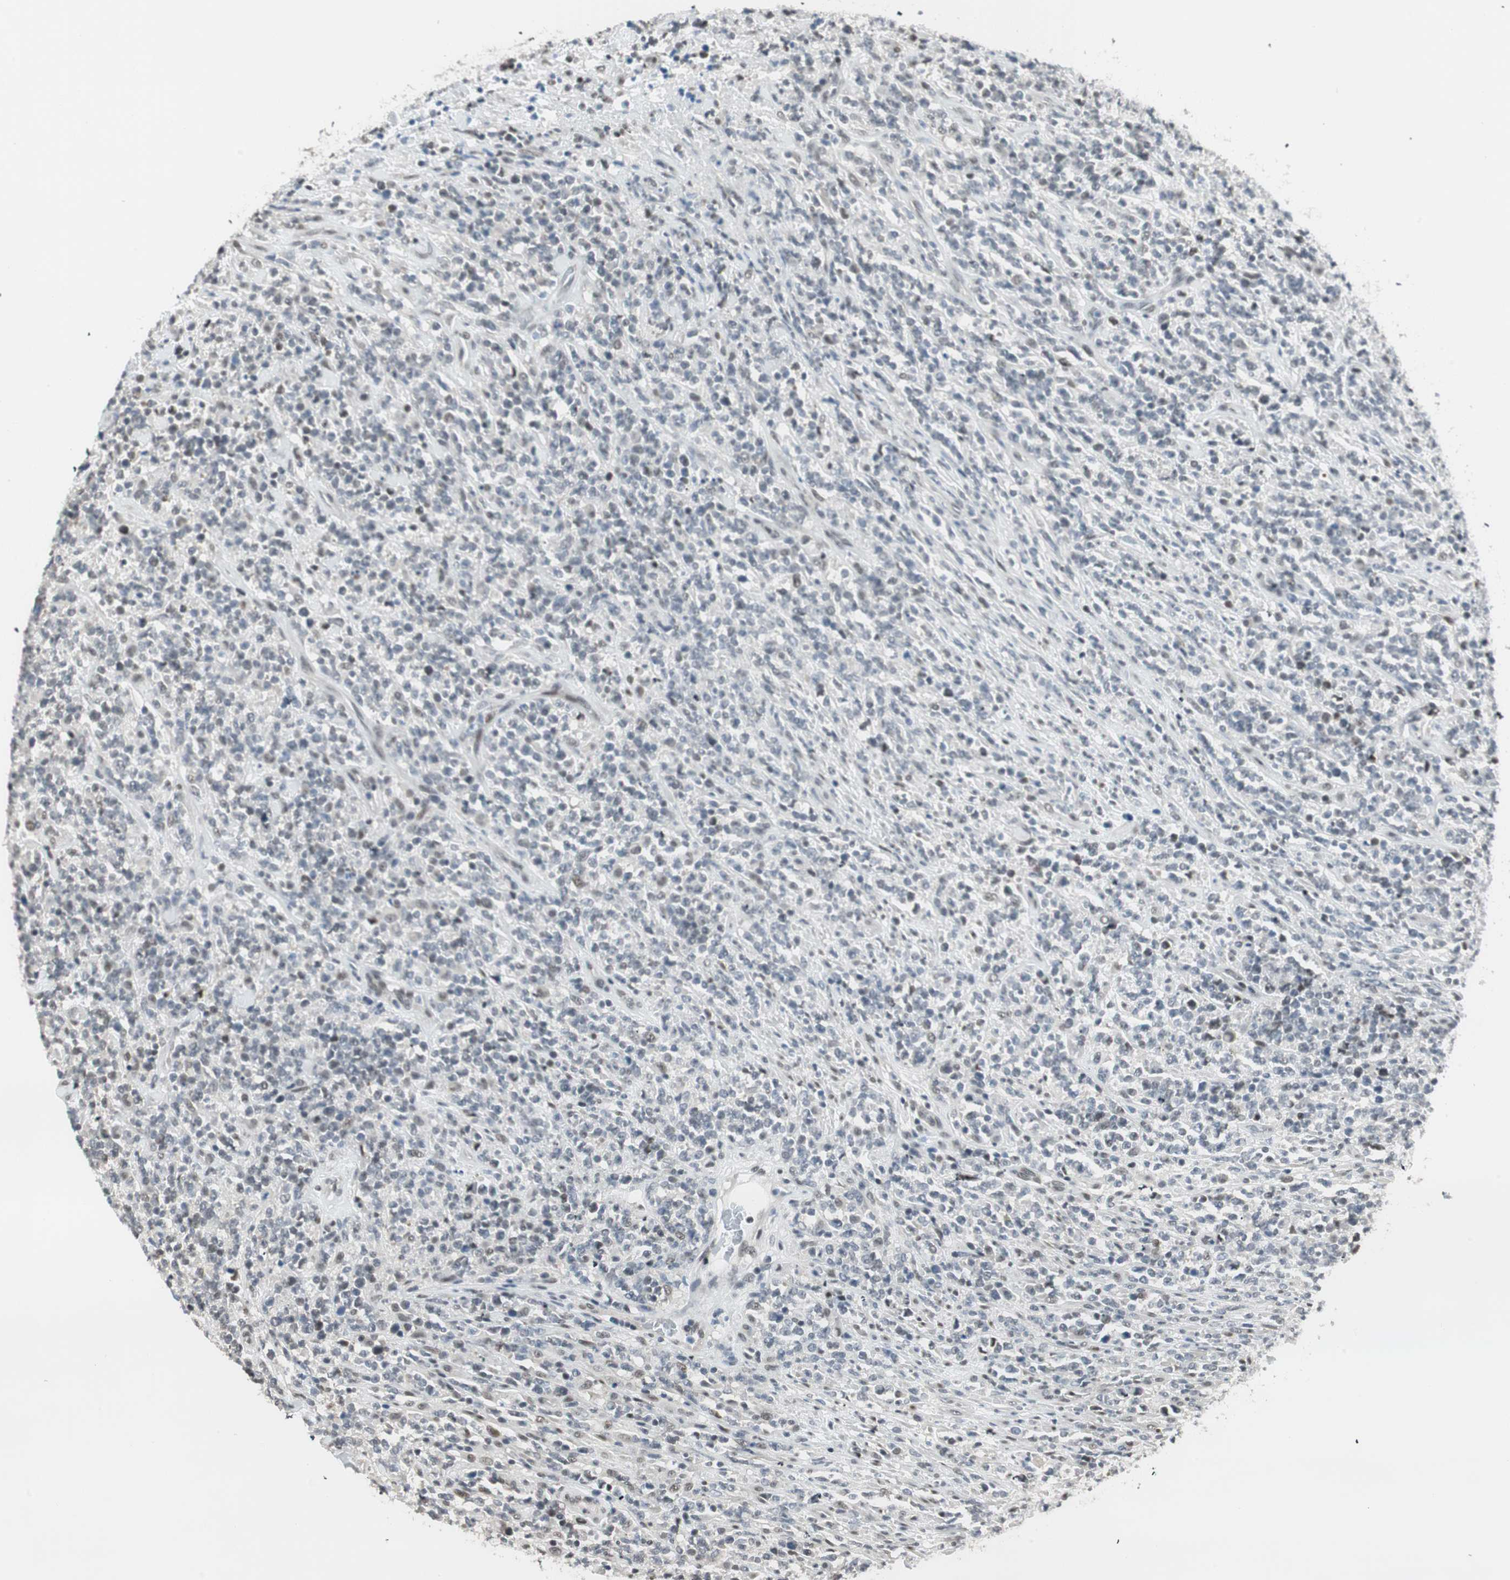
{"staining": {"intensity": "weak", "quantity": "<25%", "location": "nuclear"}, "tissue": "lymphoma", "cell_type": "Tumor cells", "image_type": "cancer", "snomed": [{"axis": "morphology", "description": "Malignant lymphoma, non-Hodgkin's type, High grade"}, {"axis": "topography", "description": "Soft tissue"}], "caption": "Immunohistochemistry micrograph of human malignant lymphoma, non-Hodgkin's type (high-grade) stained for a protein (brown), which displays no expression in tumor cells.", "gene": "ZBTB17", "patient": {"sex": "male", "age": 18}}